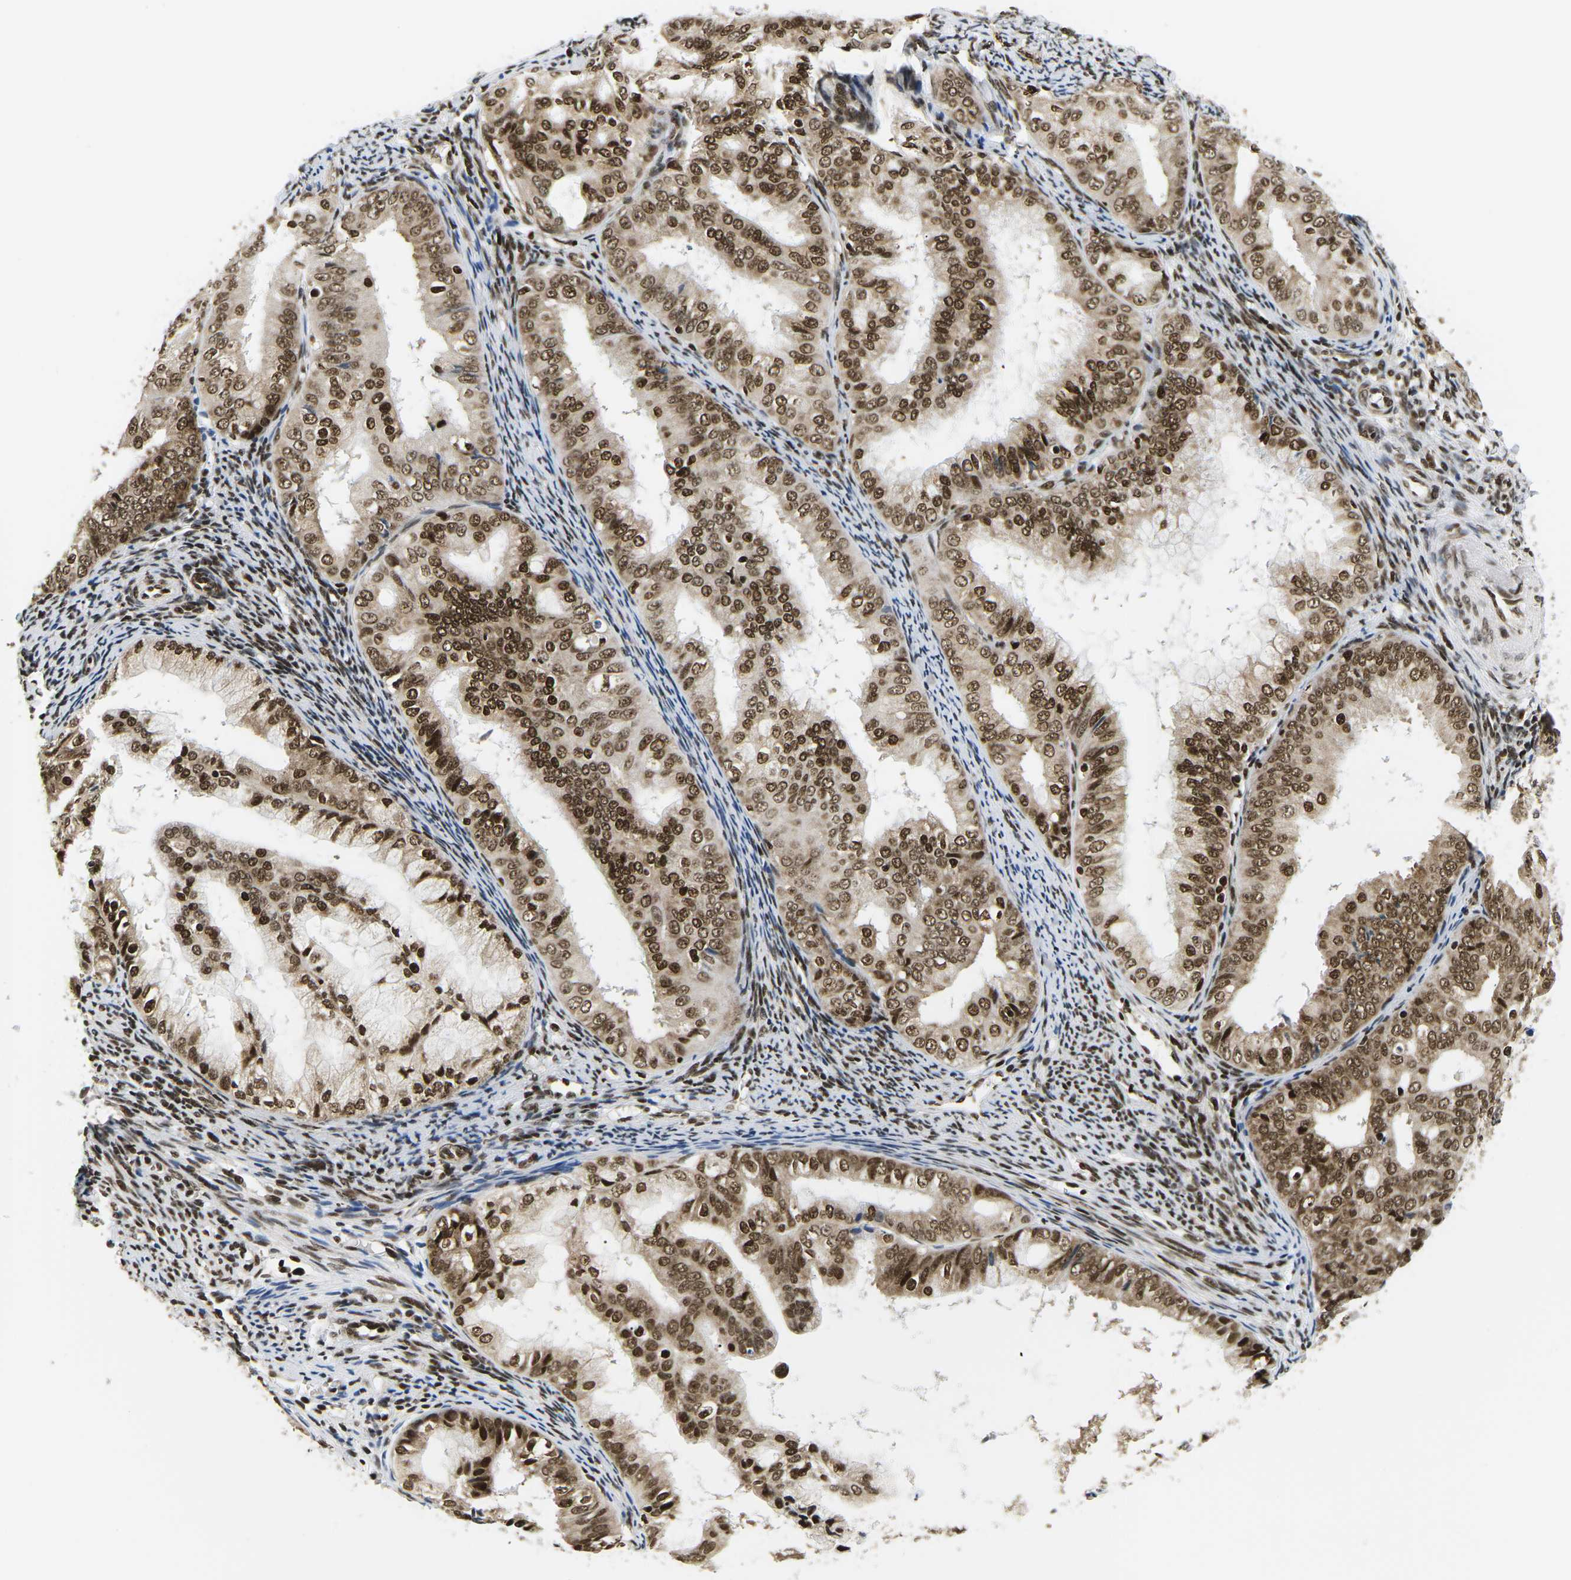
{"staining": {"intensity": "strong", "quantity": ">75%", "location": "cytoplasmic/membranous,nuclear"}, "tissue": "endometrial cancer", "cell_type": "Tumor cells", "image_type": "cancer", "snomed": [{"axis": "morphology", "description": "Adenocarcinoma, NOS"}, {"axis": "topography", "description": "Endometrium"}], "caption": "Endometrial cancer stained with immunohistochemistry (IHC) exhibits strong cytoplasmic/membranous and nuclear staining in about >75% of tumor cells.", "gene": "CELF1", "patient": {"sex": "female", "age": 63}}